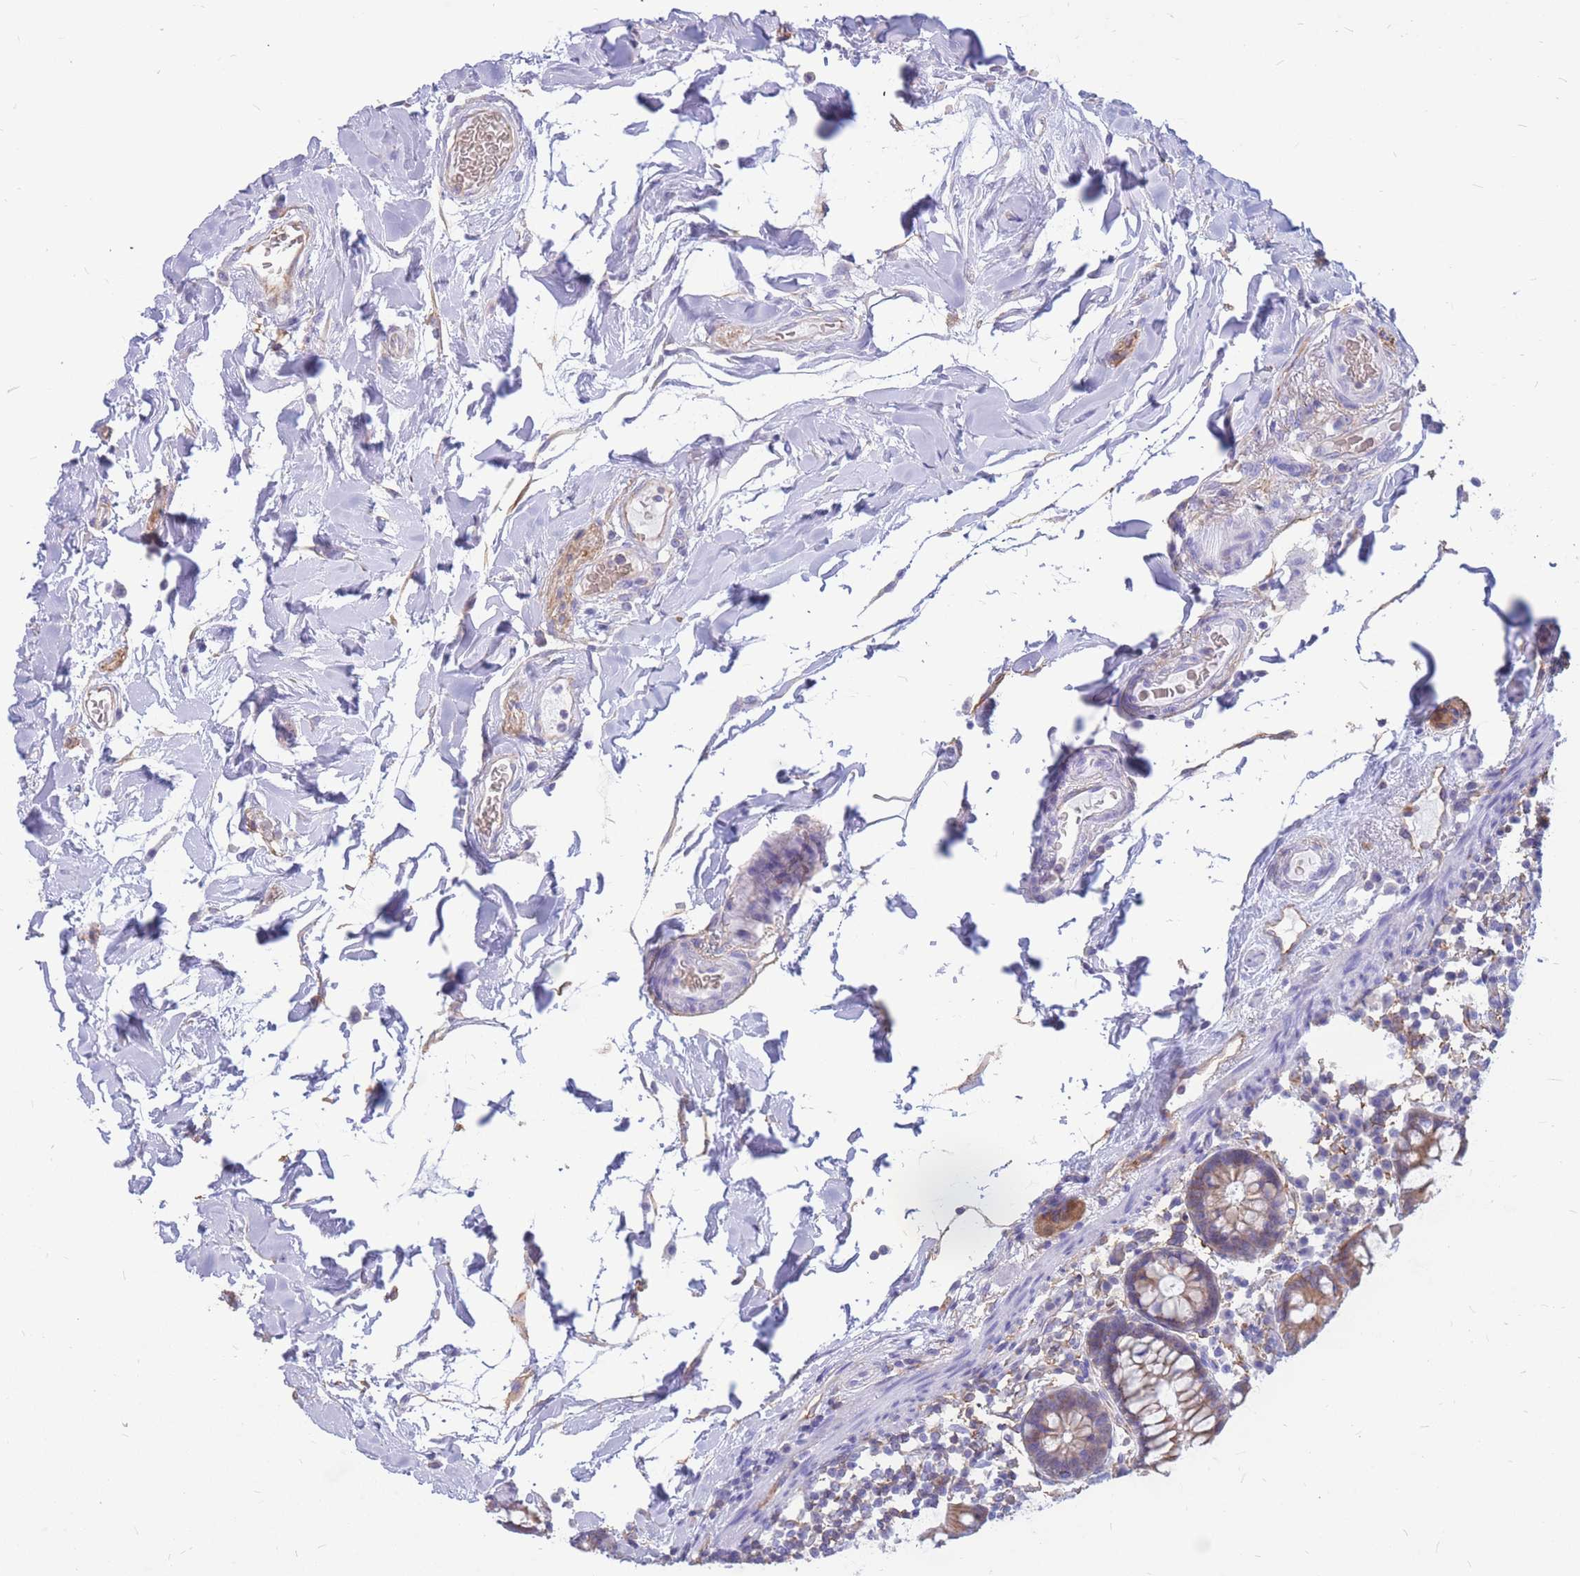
{"staining": {"intensity": "negative", "quantity": "none", "location": "none"}, "tissue": "colon", "cell_type": "Endothelial cells", "image_type": "normal", "snomed": [{"axis": "morphology", "description": "Normal tissue, NOS"}, {"axis": "topography", "description": "Colon"}], "caption": "Immunohistochemistry of unremarkable colon shows no positivity in endothelial cells. (IHC, brightfield microscopy, high magnification).", "gene": "ADD2", "patient": {"sex": "female", "age": 79}}